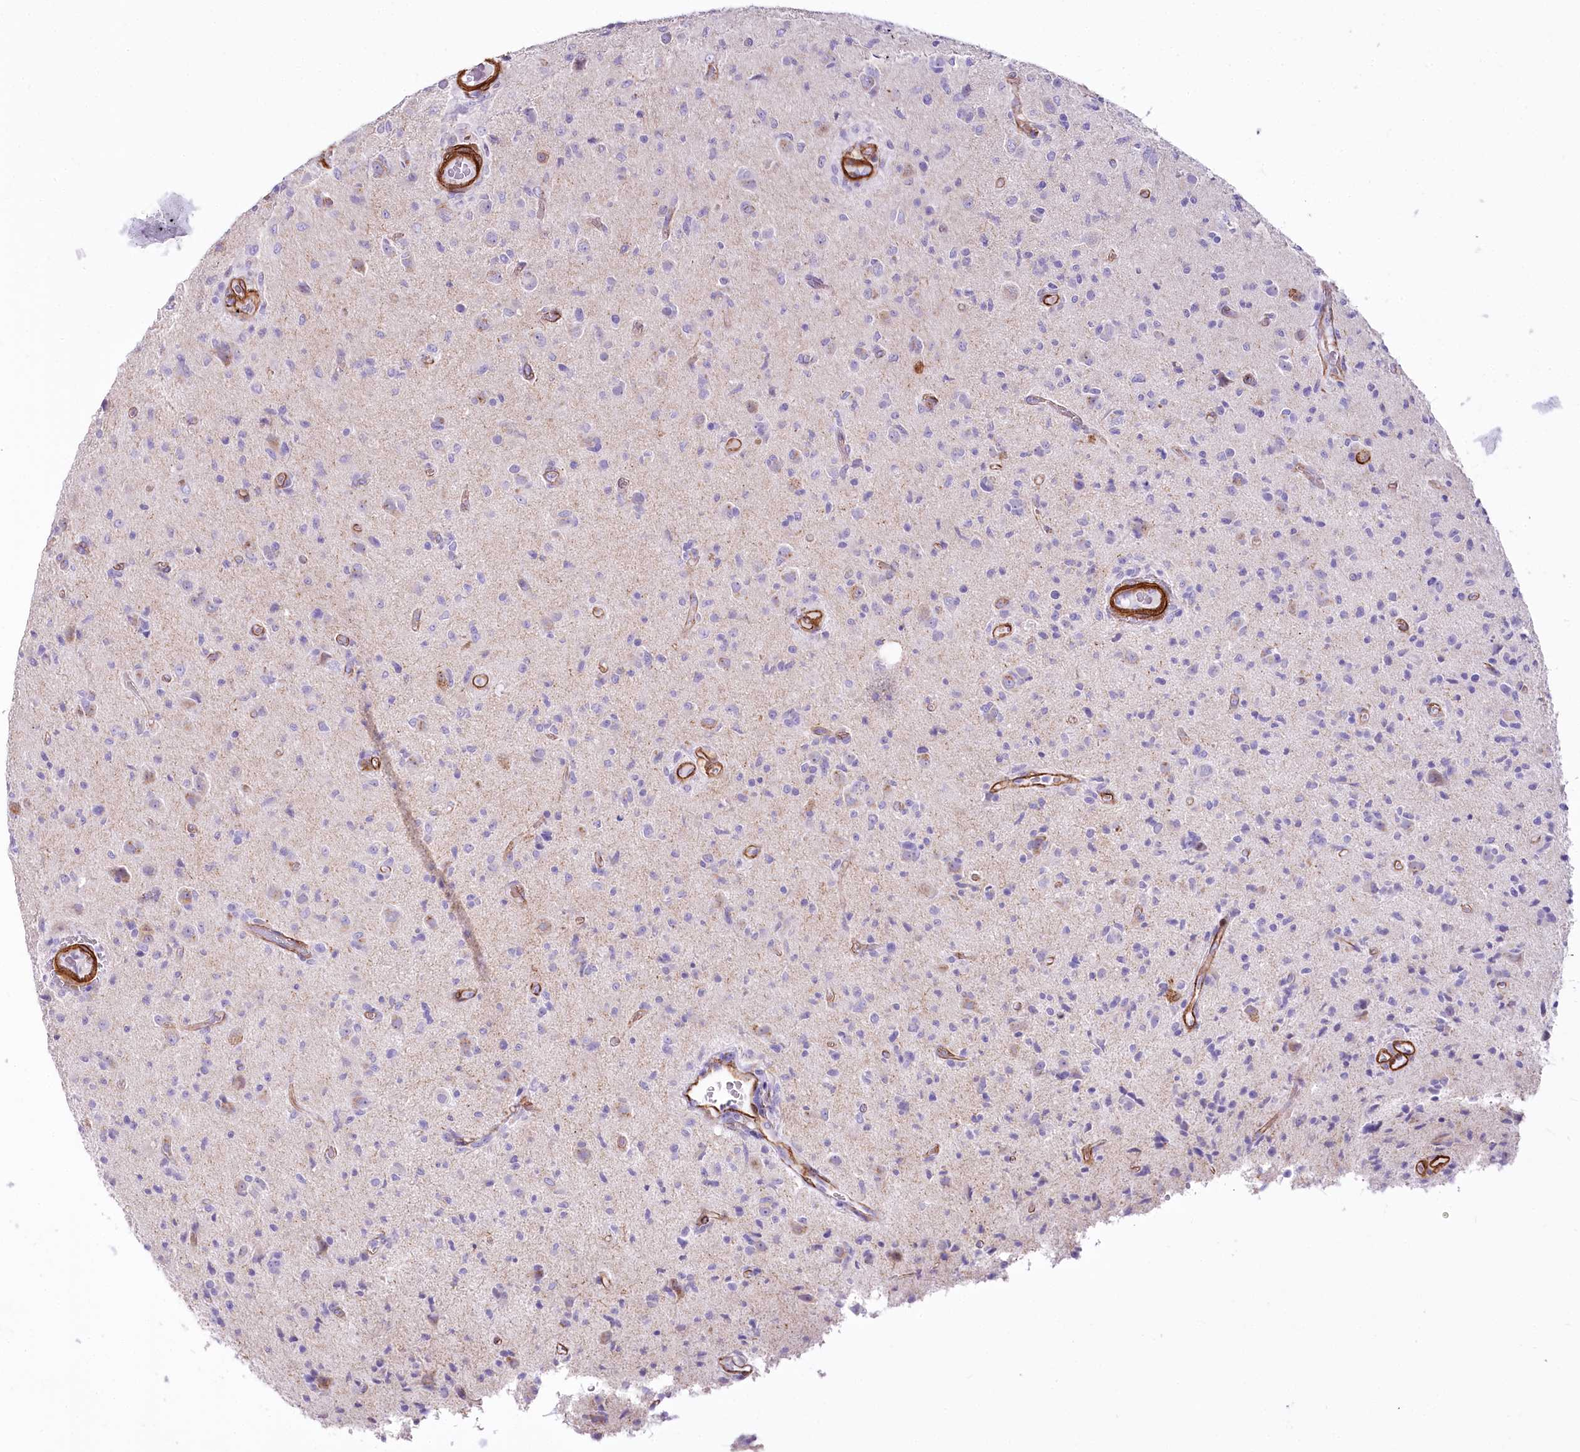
{"staining": {"intensity": "negative", "quantity": "none", "location": "none"}, "tissue": "glioma", "cell_type": "Tumor cells", "image_type": "cancer", "snomed": [{"axis": "morphology", "description": "Glioma, malignant, High grade"}, {"axis": "topography", "description": "Brain"}], "caption": "Tumor cells are negative for protein expression in human high-grade glioma (malignant). Nuclei are stained in blue.", "gene": "SYNPO2", "patient": {"sex": "female", "age": 57}}